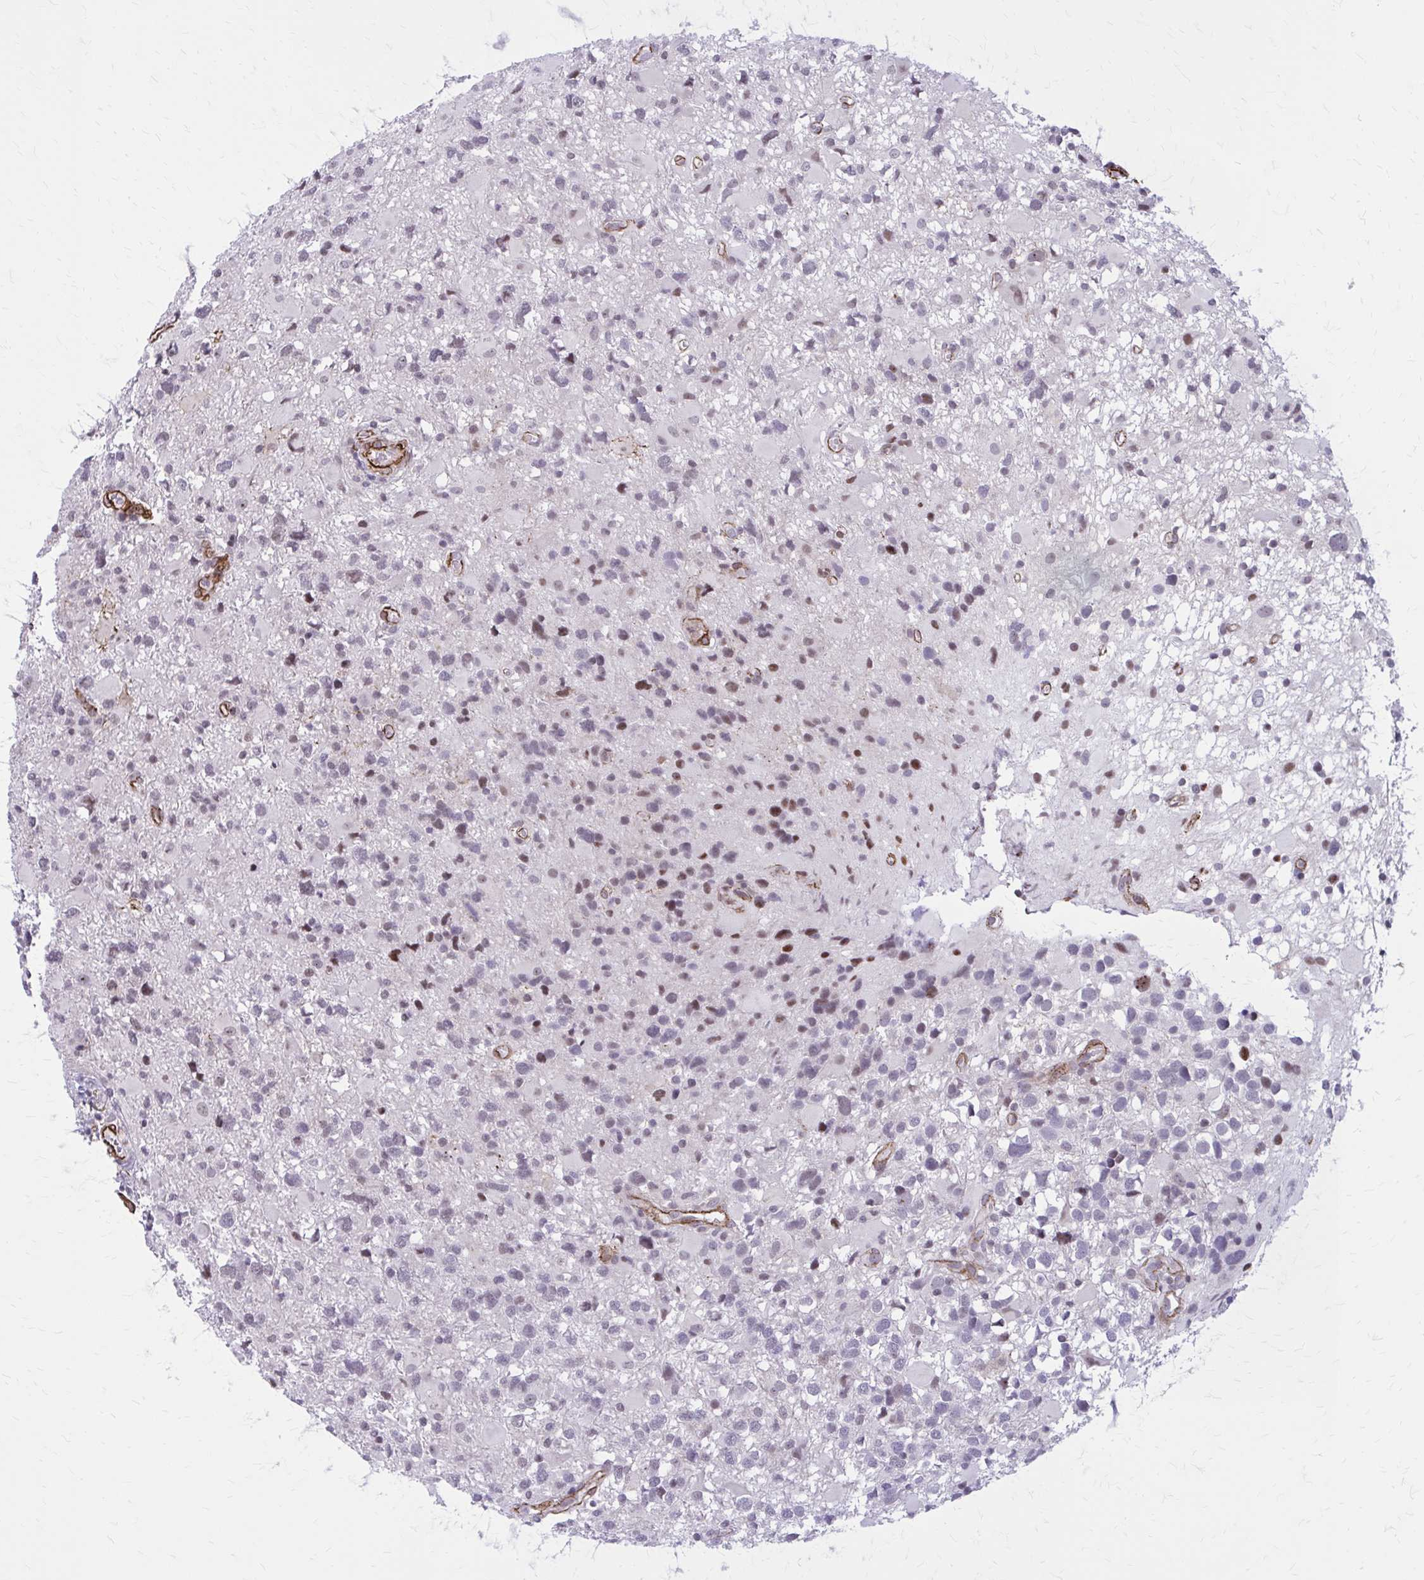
{"staining": {"intensity": "moderate", "quantity": "<25%", "location": "nuclear"}, "tissue": "glioma", "cell_type": "Tumor cells", "image_type": "cancer", "snomed": [{"axis": "morphology", "description": "Glioma, malignant, High grade"}, {"axis": "topography", "description": "Brain"}], "caption": "A brown stain highlights moderate nuclear positivity of a protein in human malignant high-grade glioma tumor cells.", "gene": "NRBF2", "patient": {"sex": "male", "age": 54}}